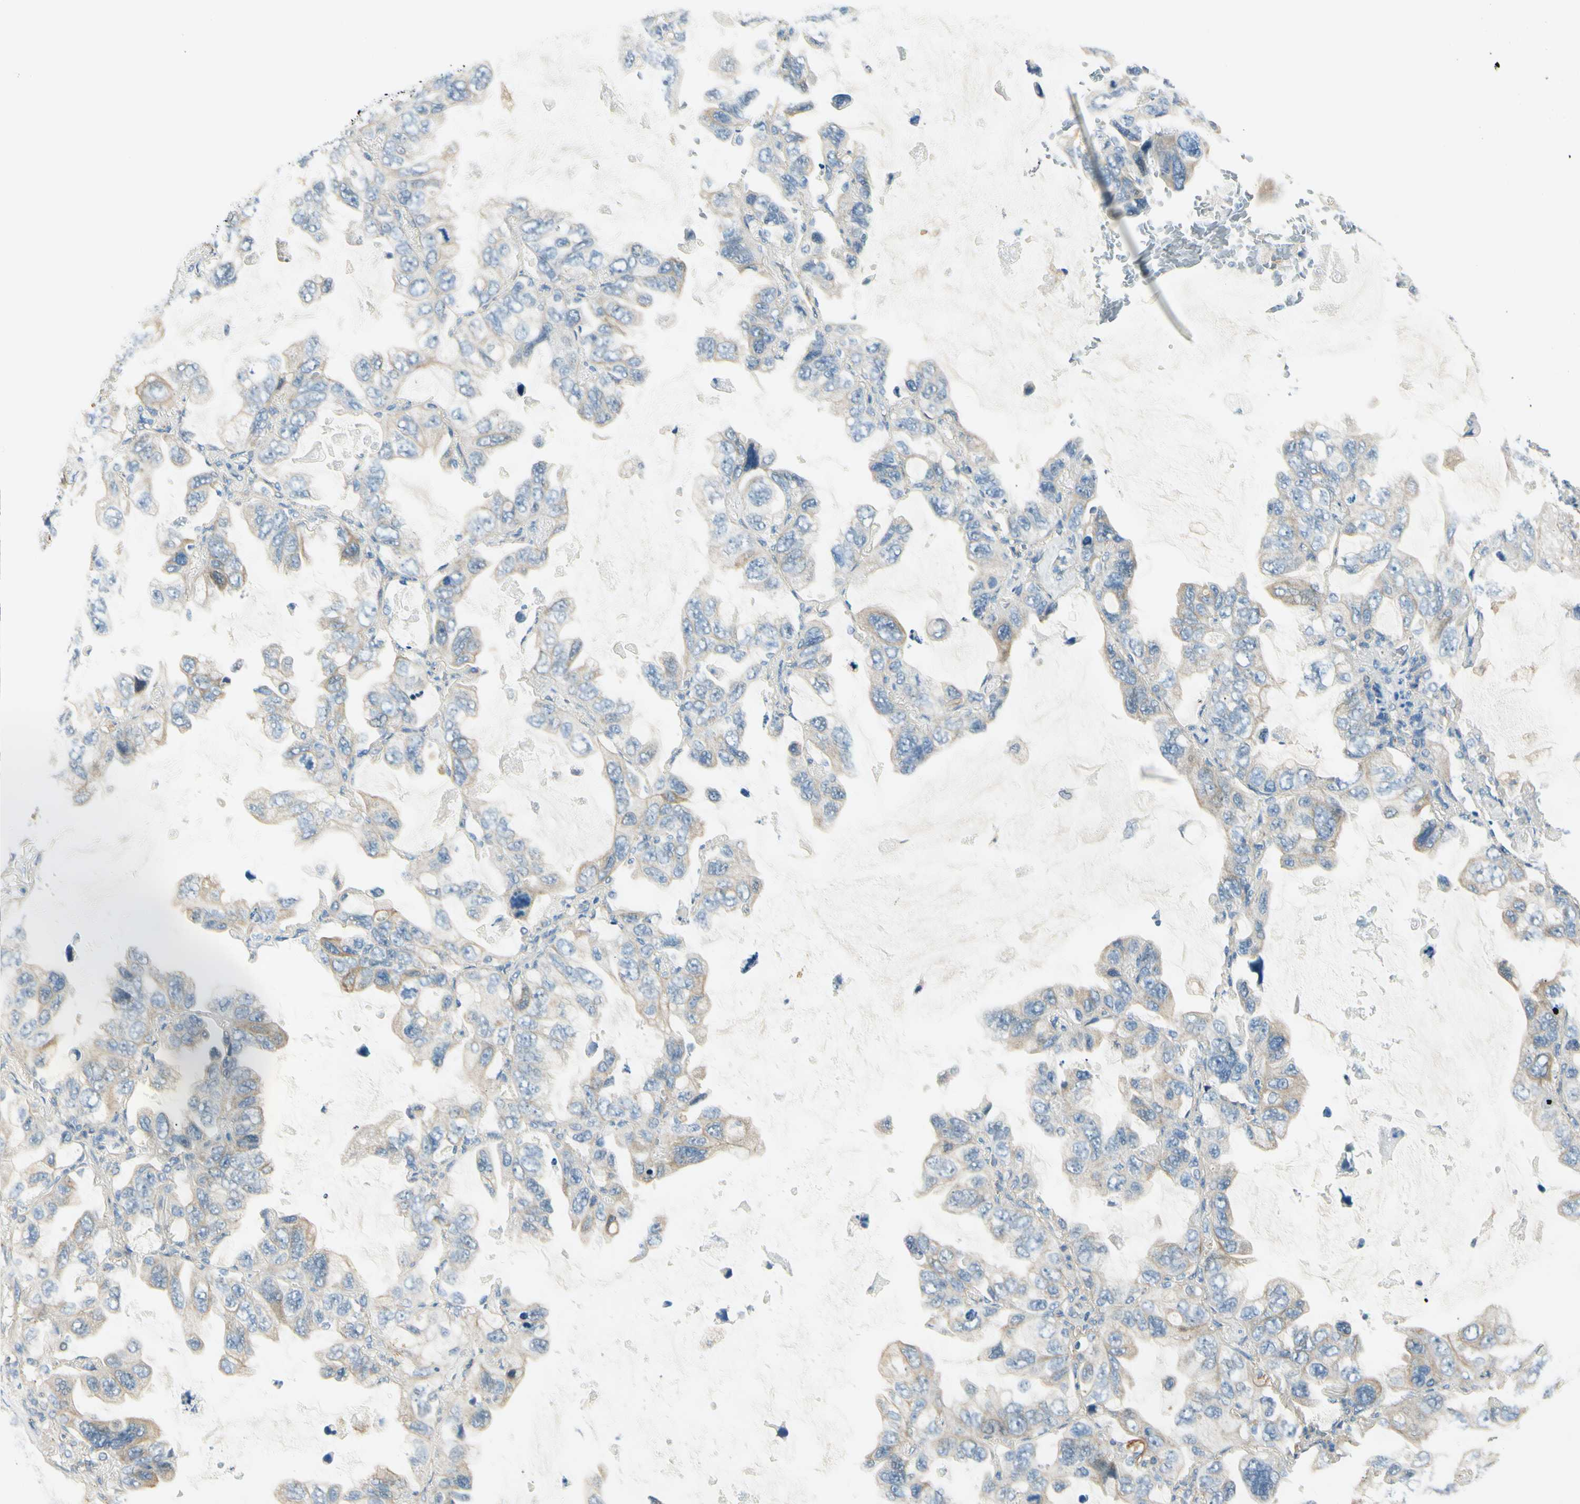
{"staining": {"intensity": "moderate", "quantity": "<25%", "location": "cytoplasmic/membranous"}, "tissue": "lung cancer", "cell_type": "Tumor cells", "image_type": "cancer", "snomed": [{"axis": "morphology", "description": "Squamous cell carcinoma, NOS"}, {"axis": "topography", "description": "Lung"}], "caption": "The histopathology image reveals staining of lung cancer (squamous cell carcinoma), revealing moderate cytoplasmic/membranous protein positivity (brown color) within tumor cells.", "gene": "LAMA3", "patient": {"sex": "female", "age": 73}}